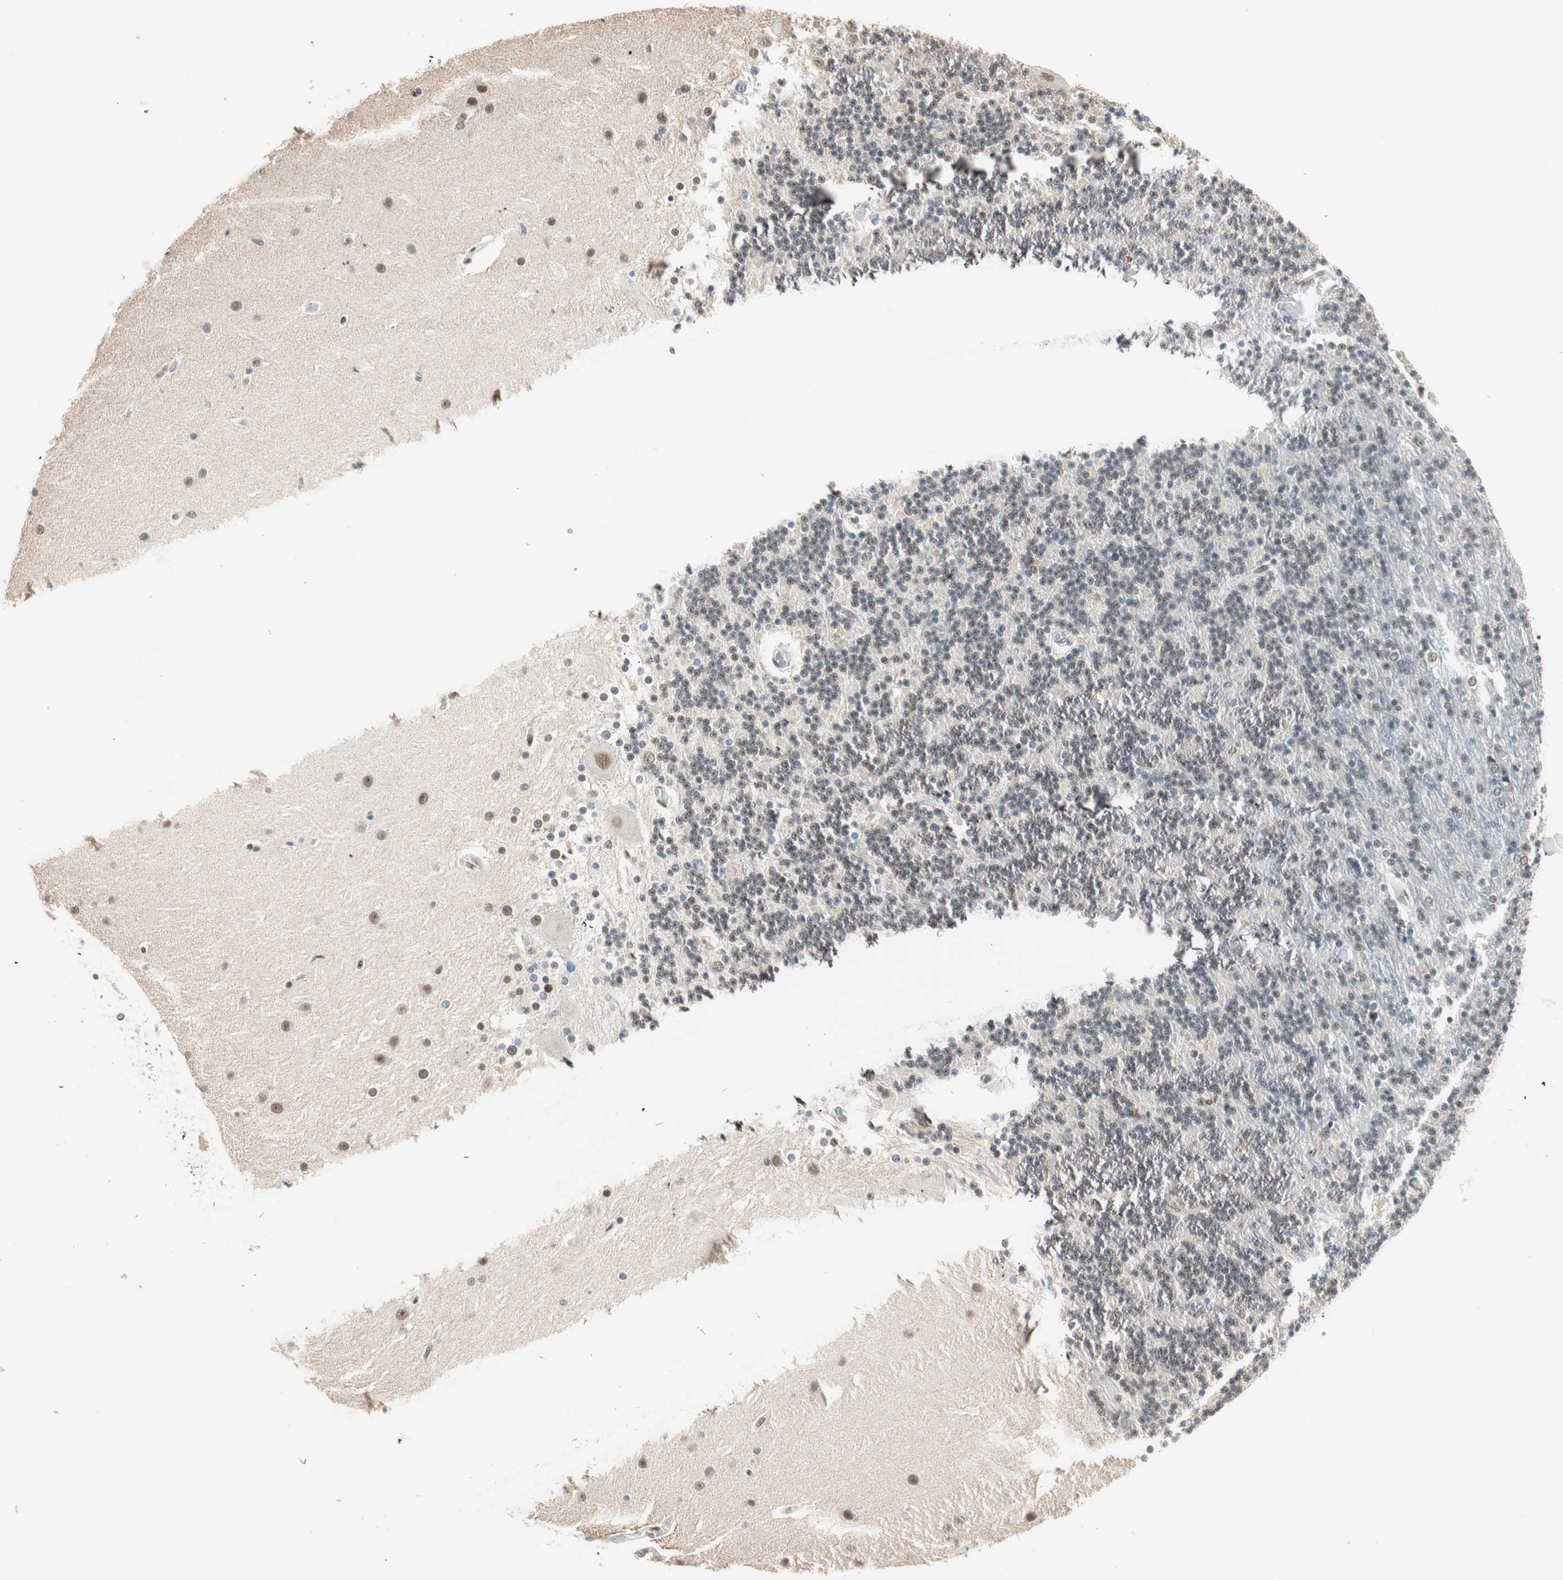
{"staining": {"intensity": "weak", "quantity": "25%-75%", "location": "nuclear"}, "tissue": "cerebellum", "cell_type": "Cells in granular layer", "image_type": "normal", "snomed": [{"axis": "morphology", "description": "Normal tissue, NOS"}, {"axis": "topography", "description": "Cerebellum"}], "caption": "Protein staining demonstrates weak nuclear expression in approximately 25%-75% of cells in granular layer in unremarkable cerebellum. (brown staining indicates protein expression, while blue staining denotes nuclei).", "gene": "ZBTB17", "patient": {"sex": "female", "age": 54}}